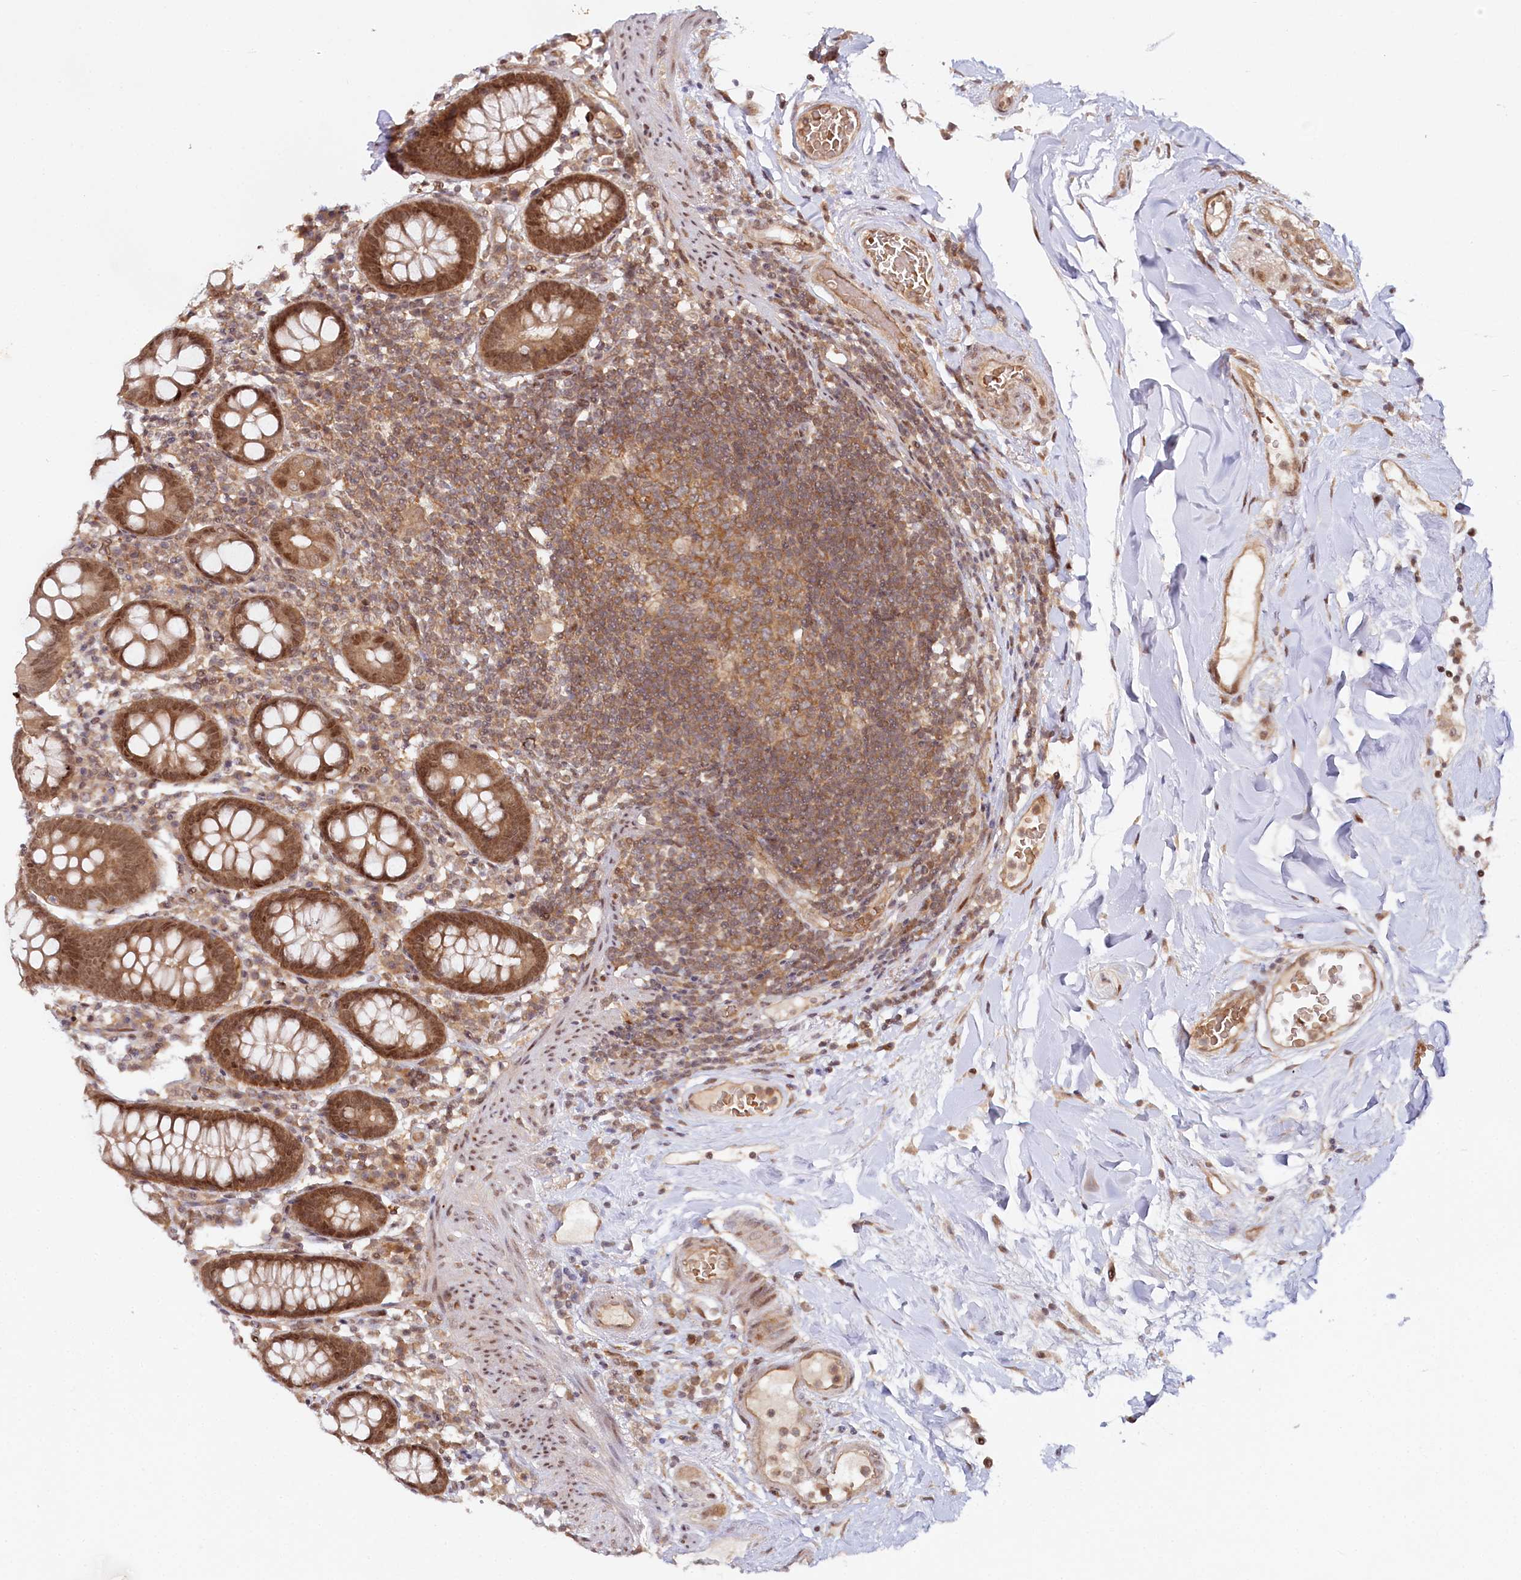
{"staining": {"intensity": "moderate", "quantity": ">75%", "location": "cytoplasmic/membranous,nuclear"}, "tissue": "colon", "cell_type": "Endothelial cells", "image_type": "normal", "snomed": [{"axis": "morphology", "description": "Normal tissue, NOS"}, {"axis": "topography", "description": "Colon"}], "caption": "Brown immunohistochemical staining in normal human colon reveals moderate cytoplasmic/membranous,nuclear expression in about >75% of endothelial cells. (Brightfield microscopy of DAB IHC at high magnification).", "gene": "CCDC65", "patient": {"sex": "female", "age": 79}}